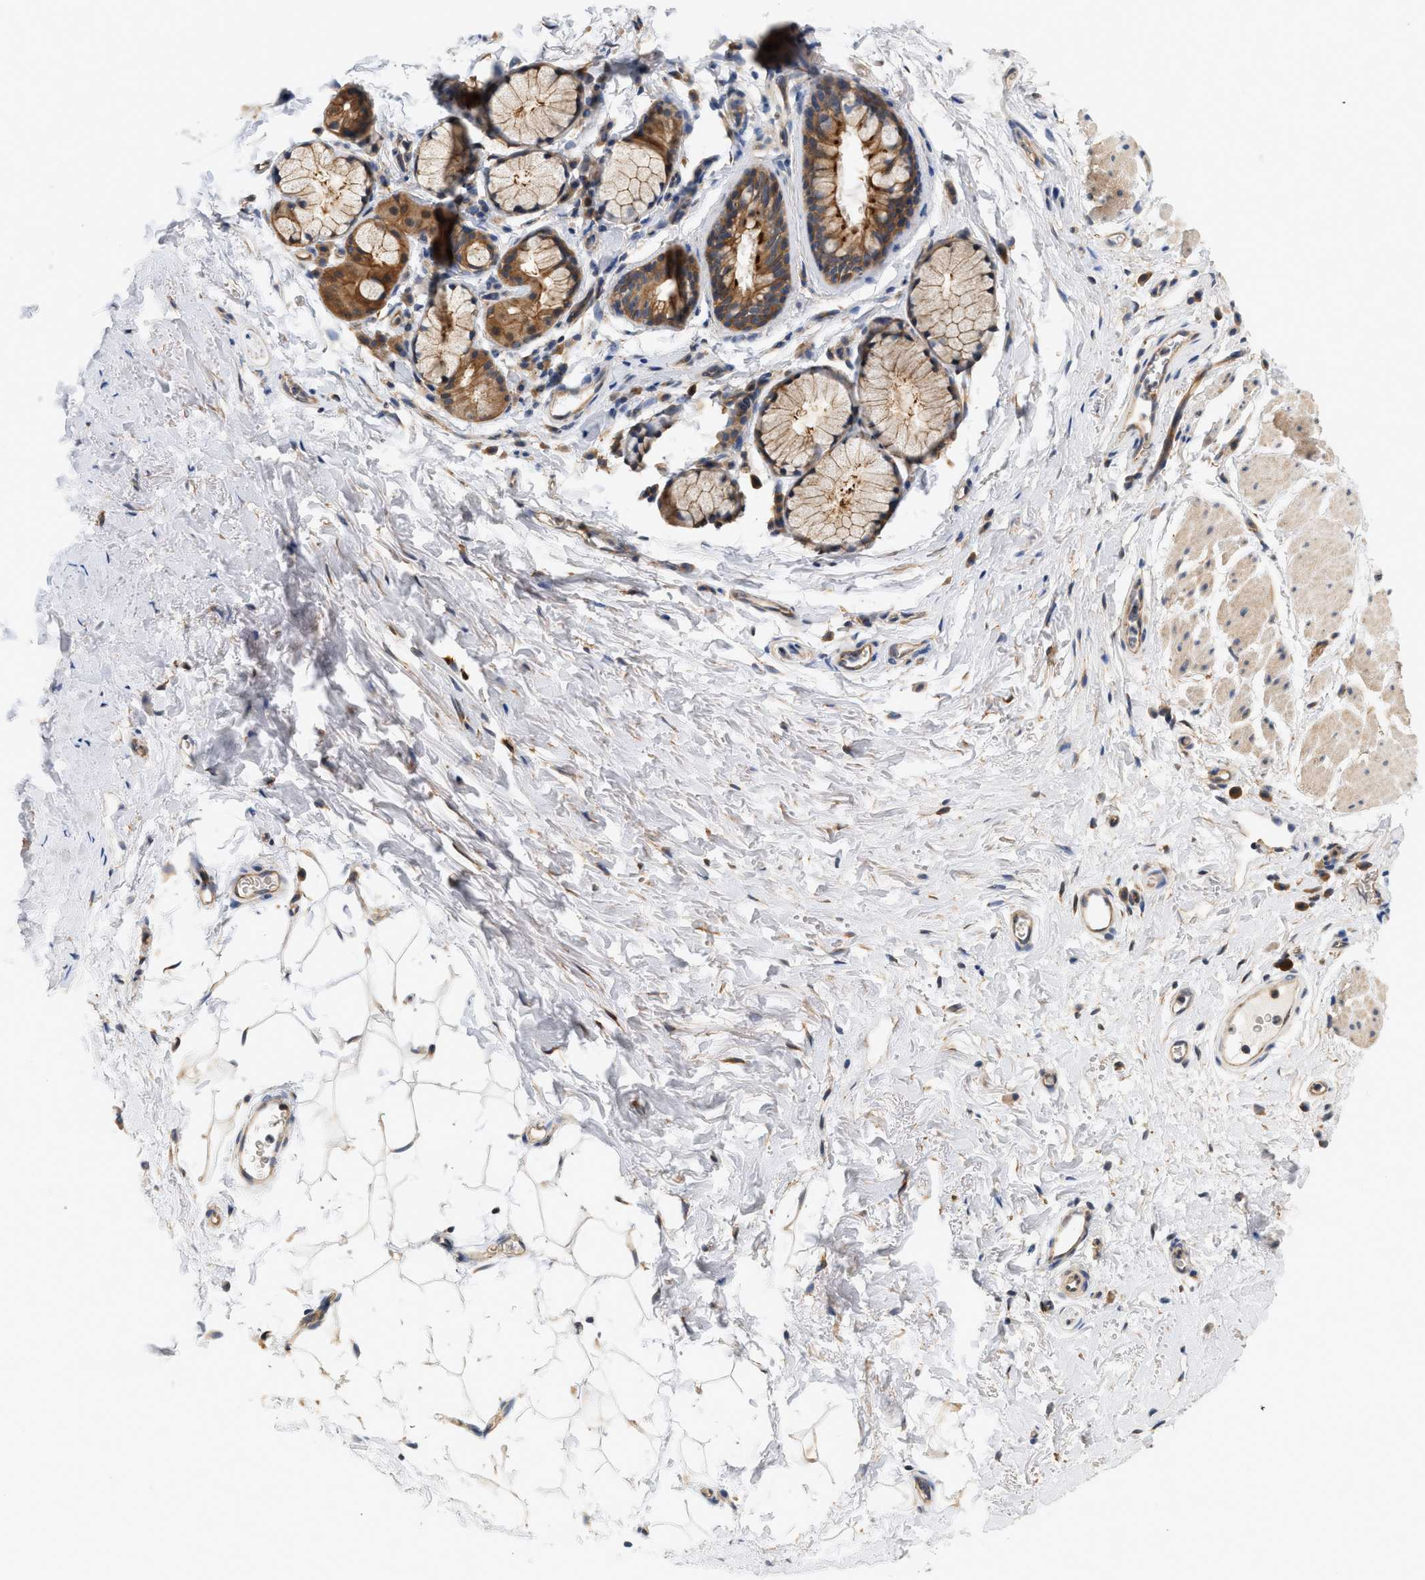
{"staining": {"intensity": "strong", "quantity": ">75%", "location": "cytoplasmic/membranous"}, "tissue": "bronchus", "cell_type": "Respiratory epithelial cells", "image_type": "normal", "snomed": [{"axis": "morphology", "description": "Normal tissue, NOS"}, {"axis": "topography", "description": "Cartilage tissue"}, {"axis": "topography", "description": "Bronchus"}], "caption": "A high-resolution histopathology image shows IHC staining of unremarkable bronchus, which demonstrates strong cytoplasmic/membranous staining in approximately >75% of respiratory epithelial cells.", "gene": "CTXN1", "patient": {"sex": "female", "age": 53}}